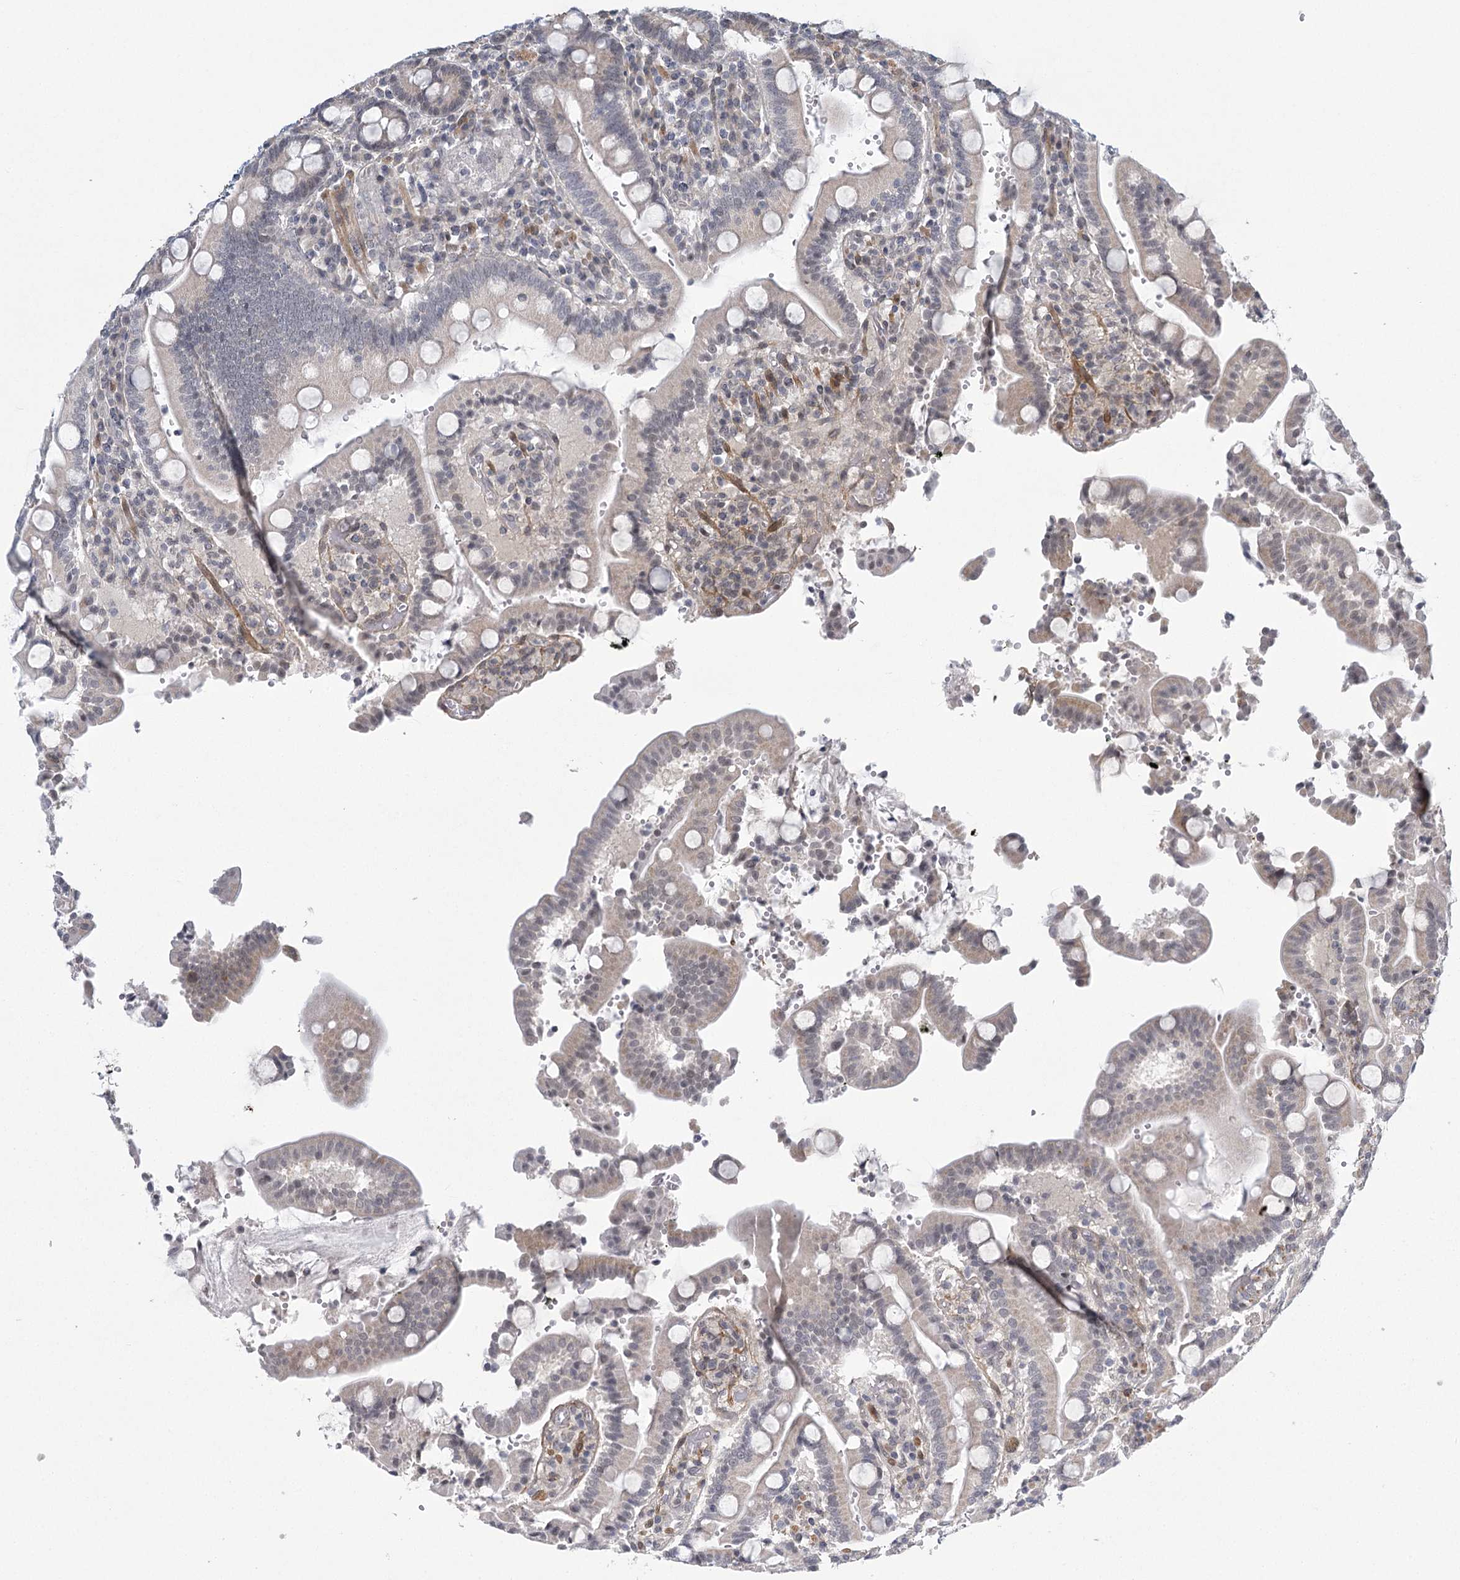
{"staining": {"intensity": "weak", "quantity": "25%-75%", "location": "nuclear"}, "tissue": "duodenum", "cell_type": "Glandular cells", "image_type": "normal", "snomed": [{"axis": "morphology", "description": "Normal tissue, NOS"}, {"axis": "topography", "description": "Small intestine, NOS"}], "caption": "A brown stain labels weak nuclear staining of a protein in glandular cells of normal duodenum.", "gene": "MED28", "patient": {"sex": "female", "age": 71}}